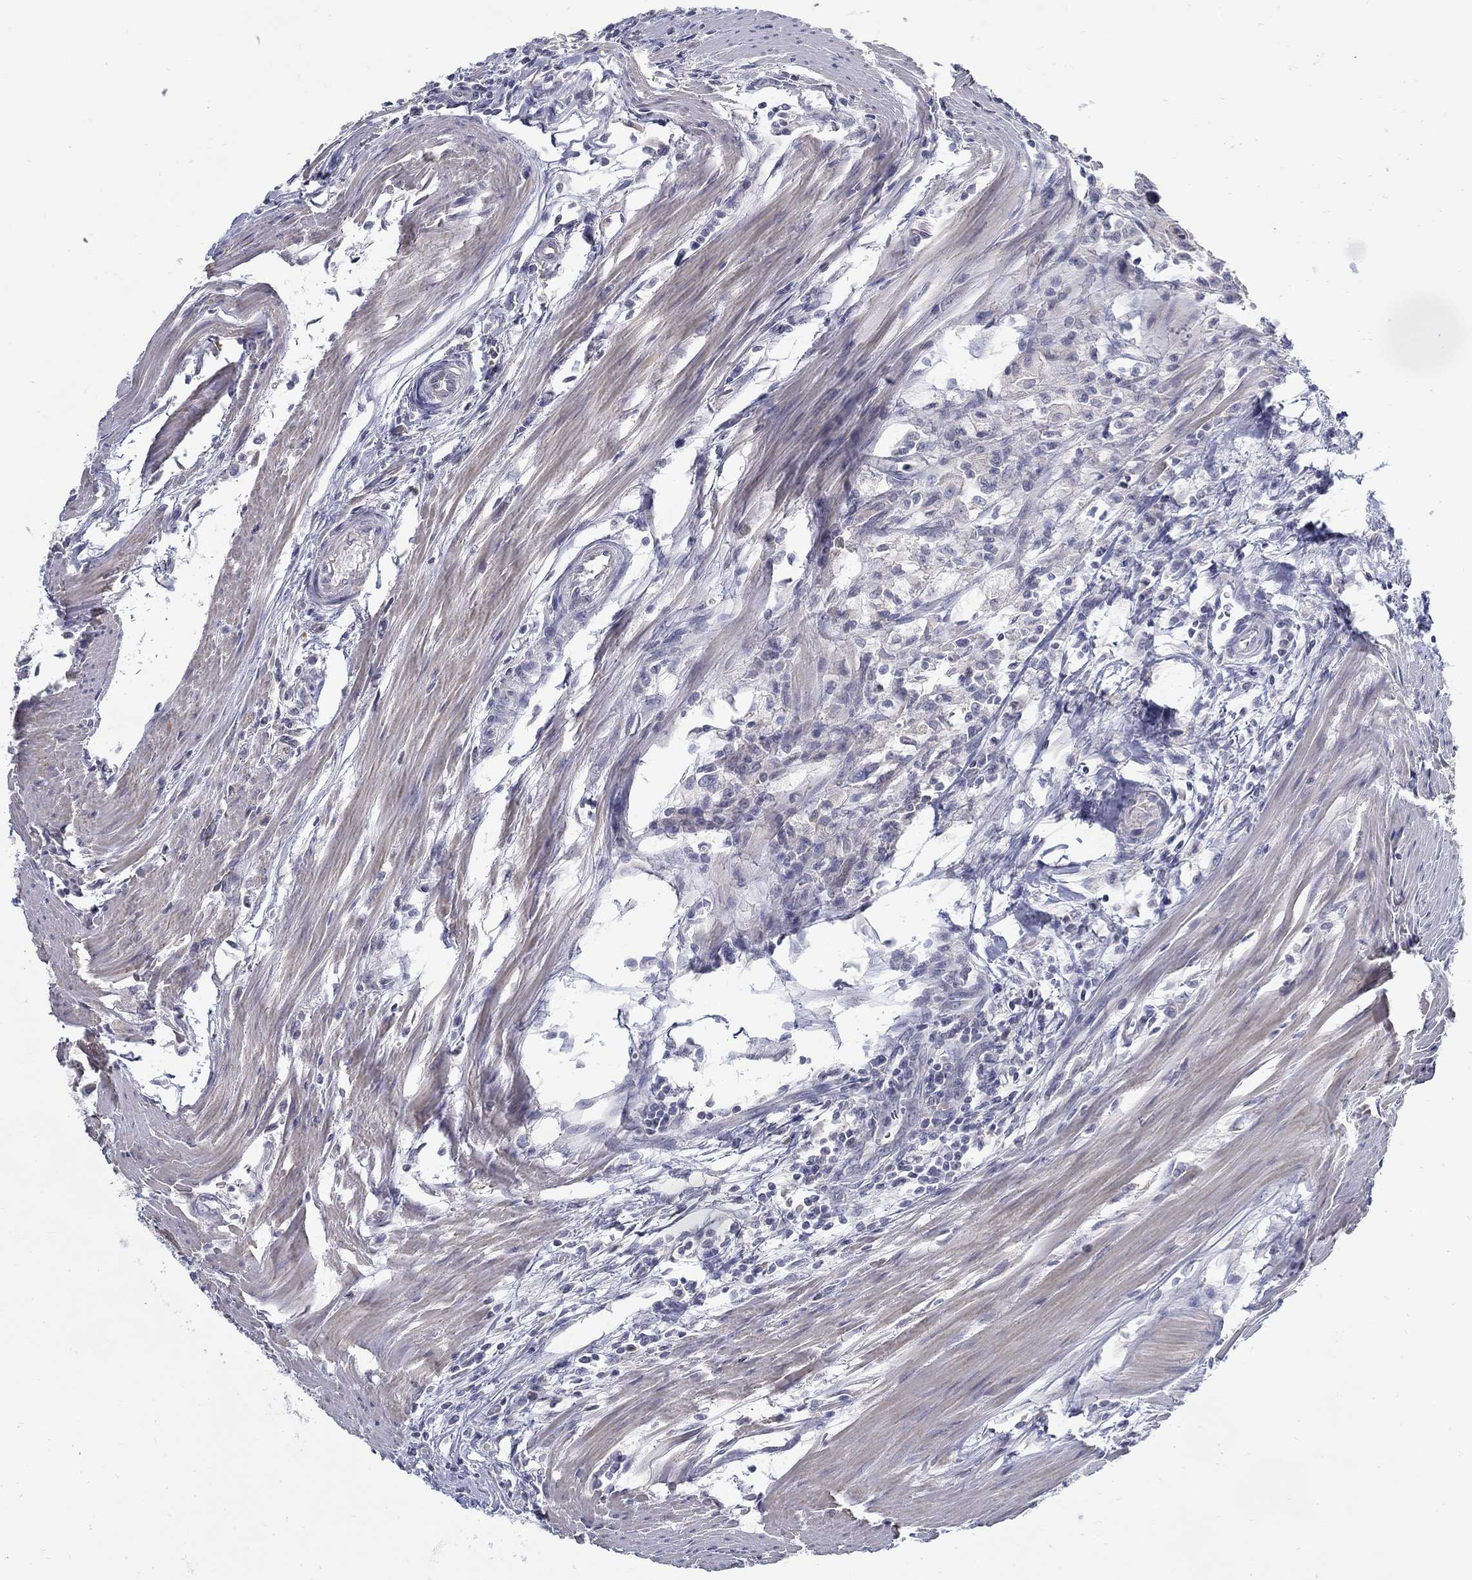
{"staining": {"intensity": "negative", "quantity": "none", "location": "none"}, "tissue": "colorectal cancer", "cell_type": "Tumor cells", "image_type": "cancer", "snomed": [{"axis": "morphology", "description": "Adenocarcinoma, NOS"}, {"axis": "topography", "description": "Rectum"}], "caption": "Micrograph shows no significant protein positivity in tumor cells of adenocarcinoma (colorectal).", "gene": "ABCA4", "patient": {"sex": "male", "age": 67}}